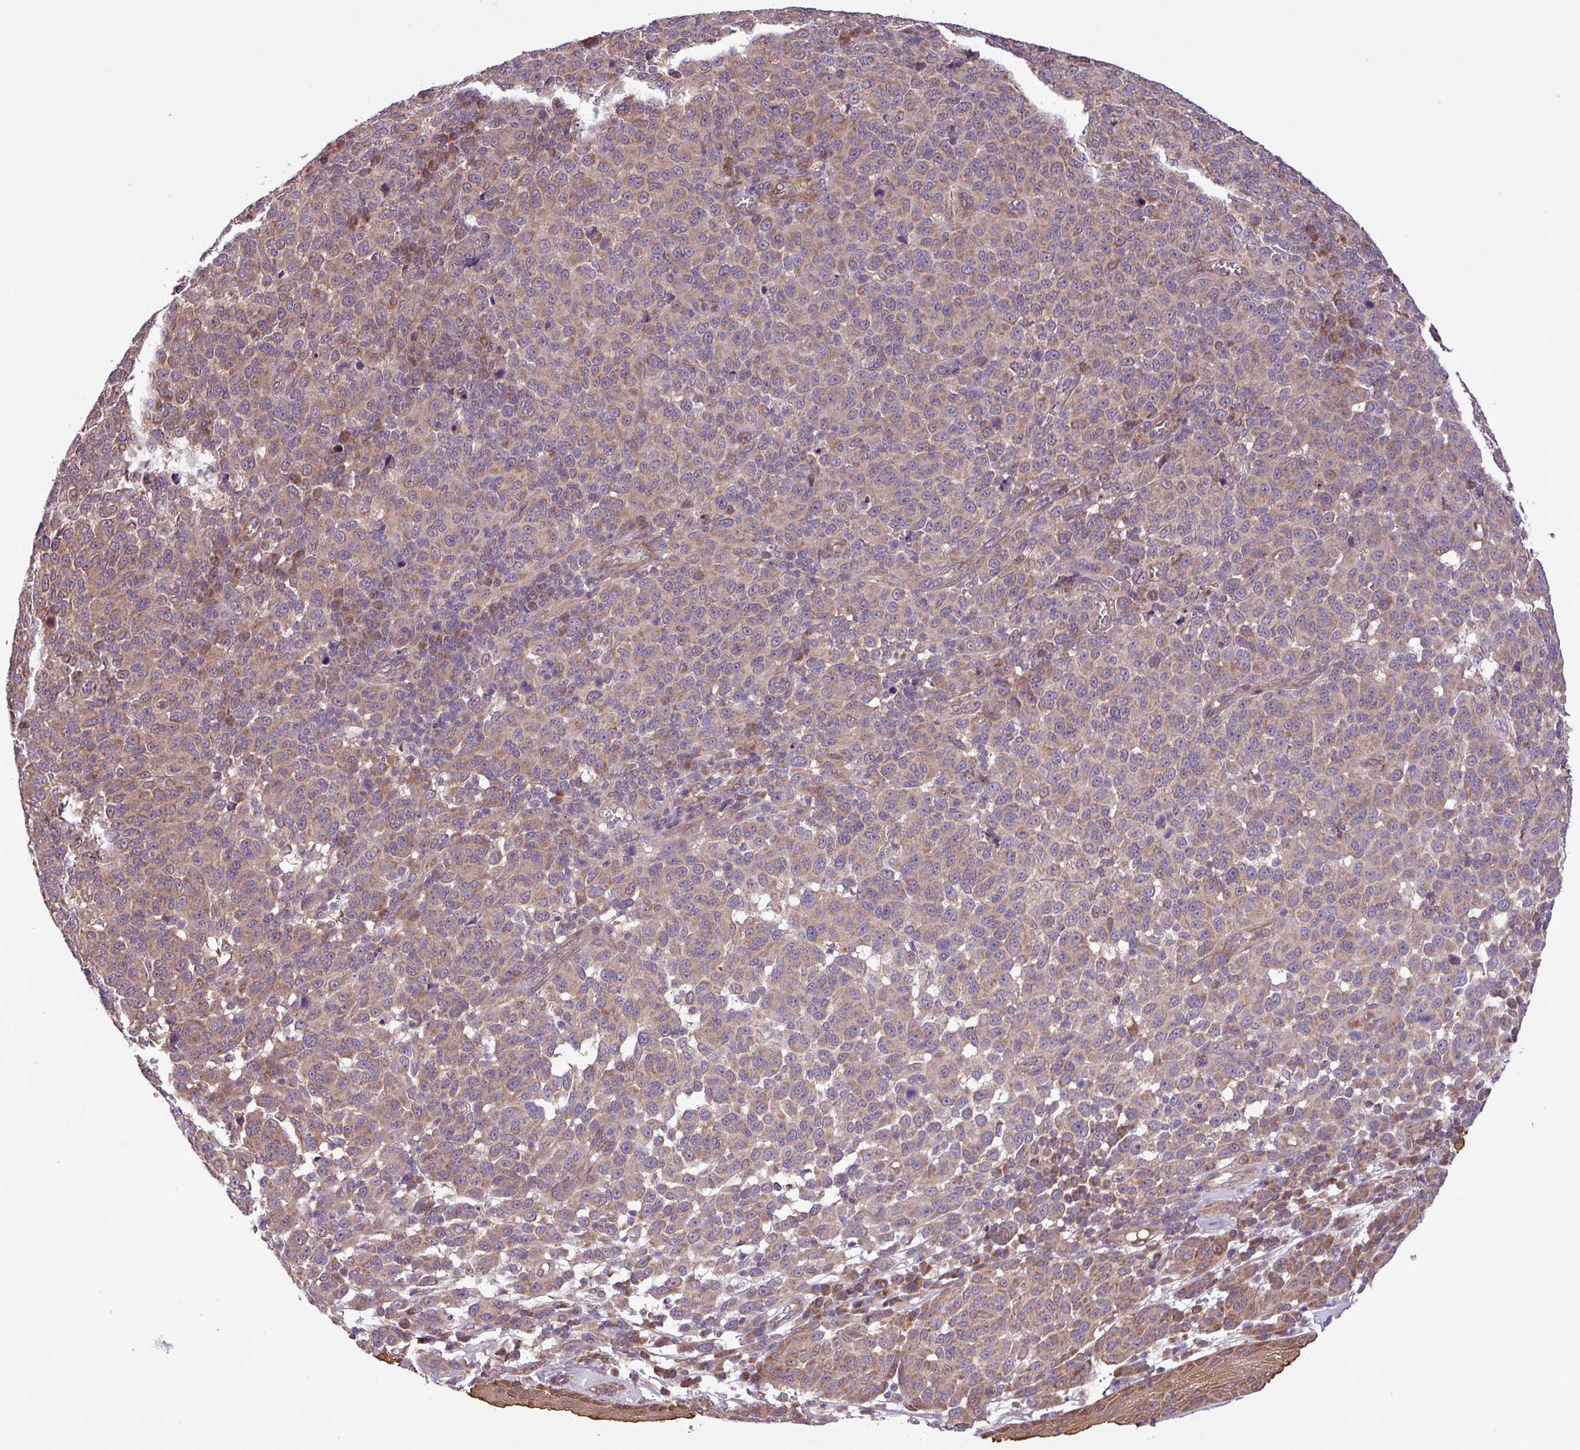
{"staining": {"intensity": "moderate", "quantity": ">75%", "location": "cytoplasmic/membranous"}, "tissue": "melanoma", "cell_type": "Tumor cells", "image_type": "cancer", "snomed": [{"axis": "morphology", "description": "Malignant melanoma, NOS"}, {"axis": "topography", "description": "Skin"}], "caption": "Melanoma tissue displays moderate cytoplasmic/membranous staining in approximately >75% of tumor cells, visualized by immunohistochemistry.", "gene": "TIMM10B", "patient": {"sex": "male", "age": 49}}